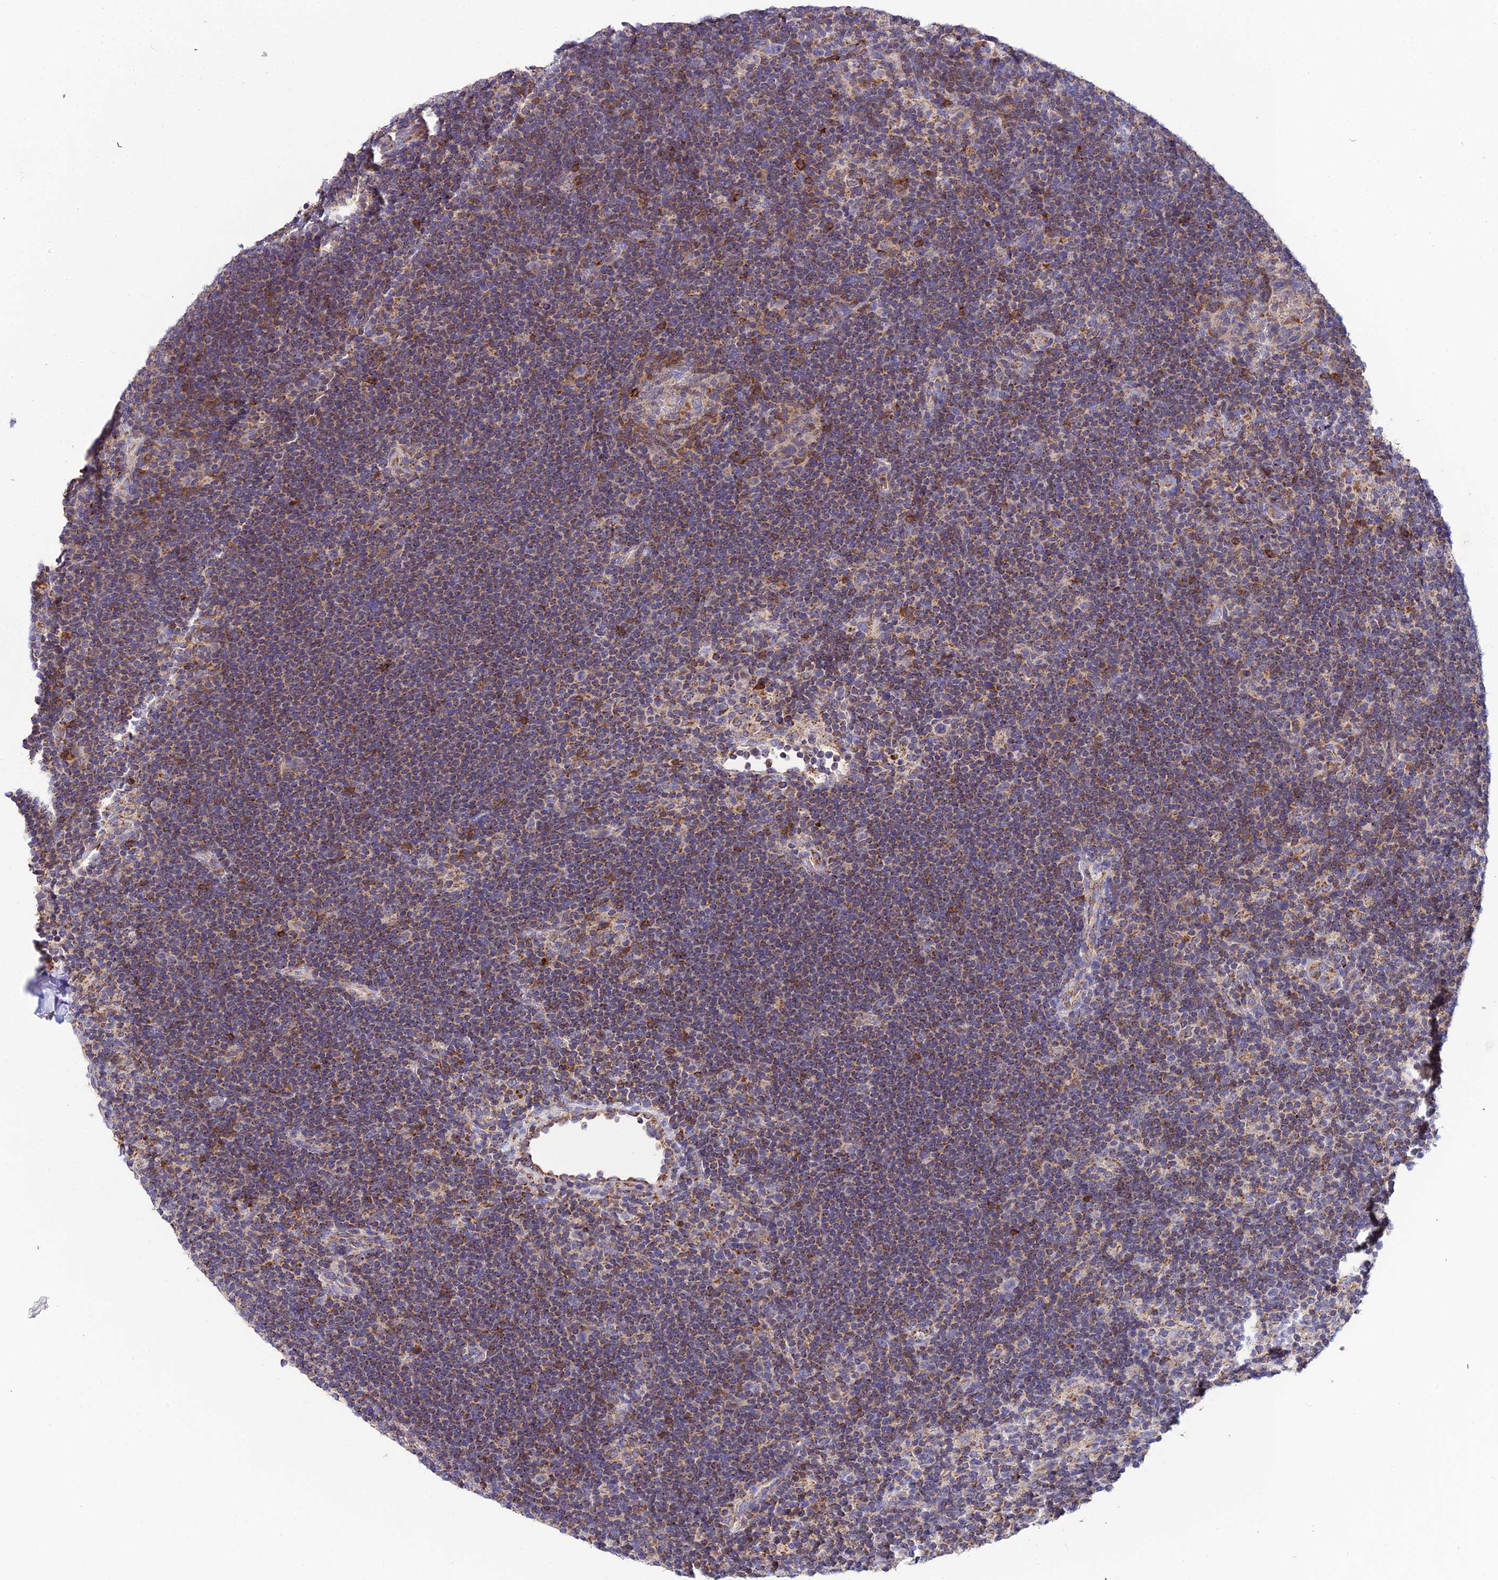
{"staining": {"intensity": "negative", "quantity": "none", "location": "none"}, "tissue": "lymphoma", "cell_type": "Tumor cells", "image_type": "cancer", "snomed": [{"axis": "morphology", "description": "Hodgkin's disease, NOS"}, {"axis": "topography", "description": "Lymph node"}], "caption": "The photomicrograph displays no staining of tumor cells in lymphoma.", "gene": "NIPSNAP3A", "patient": {"sex": "female", "age": 57}}